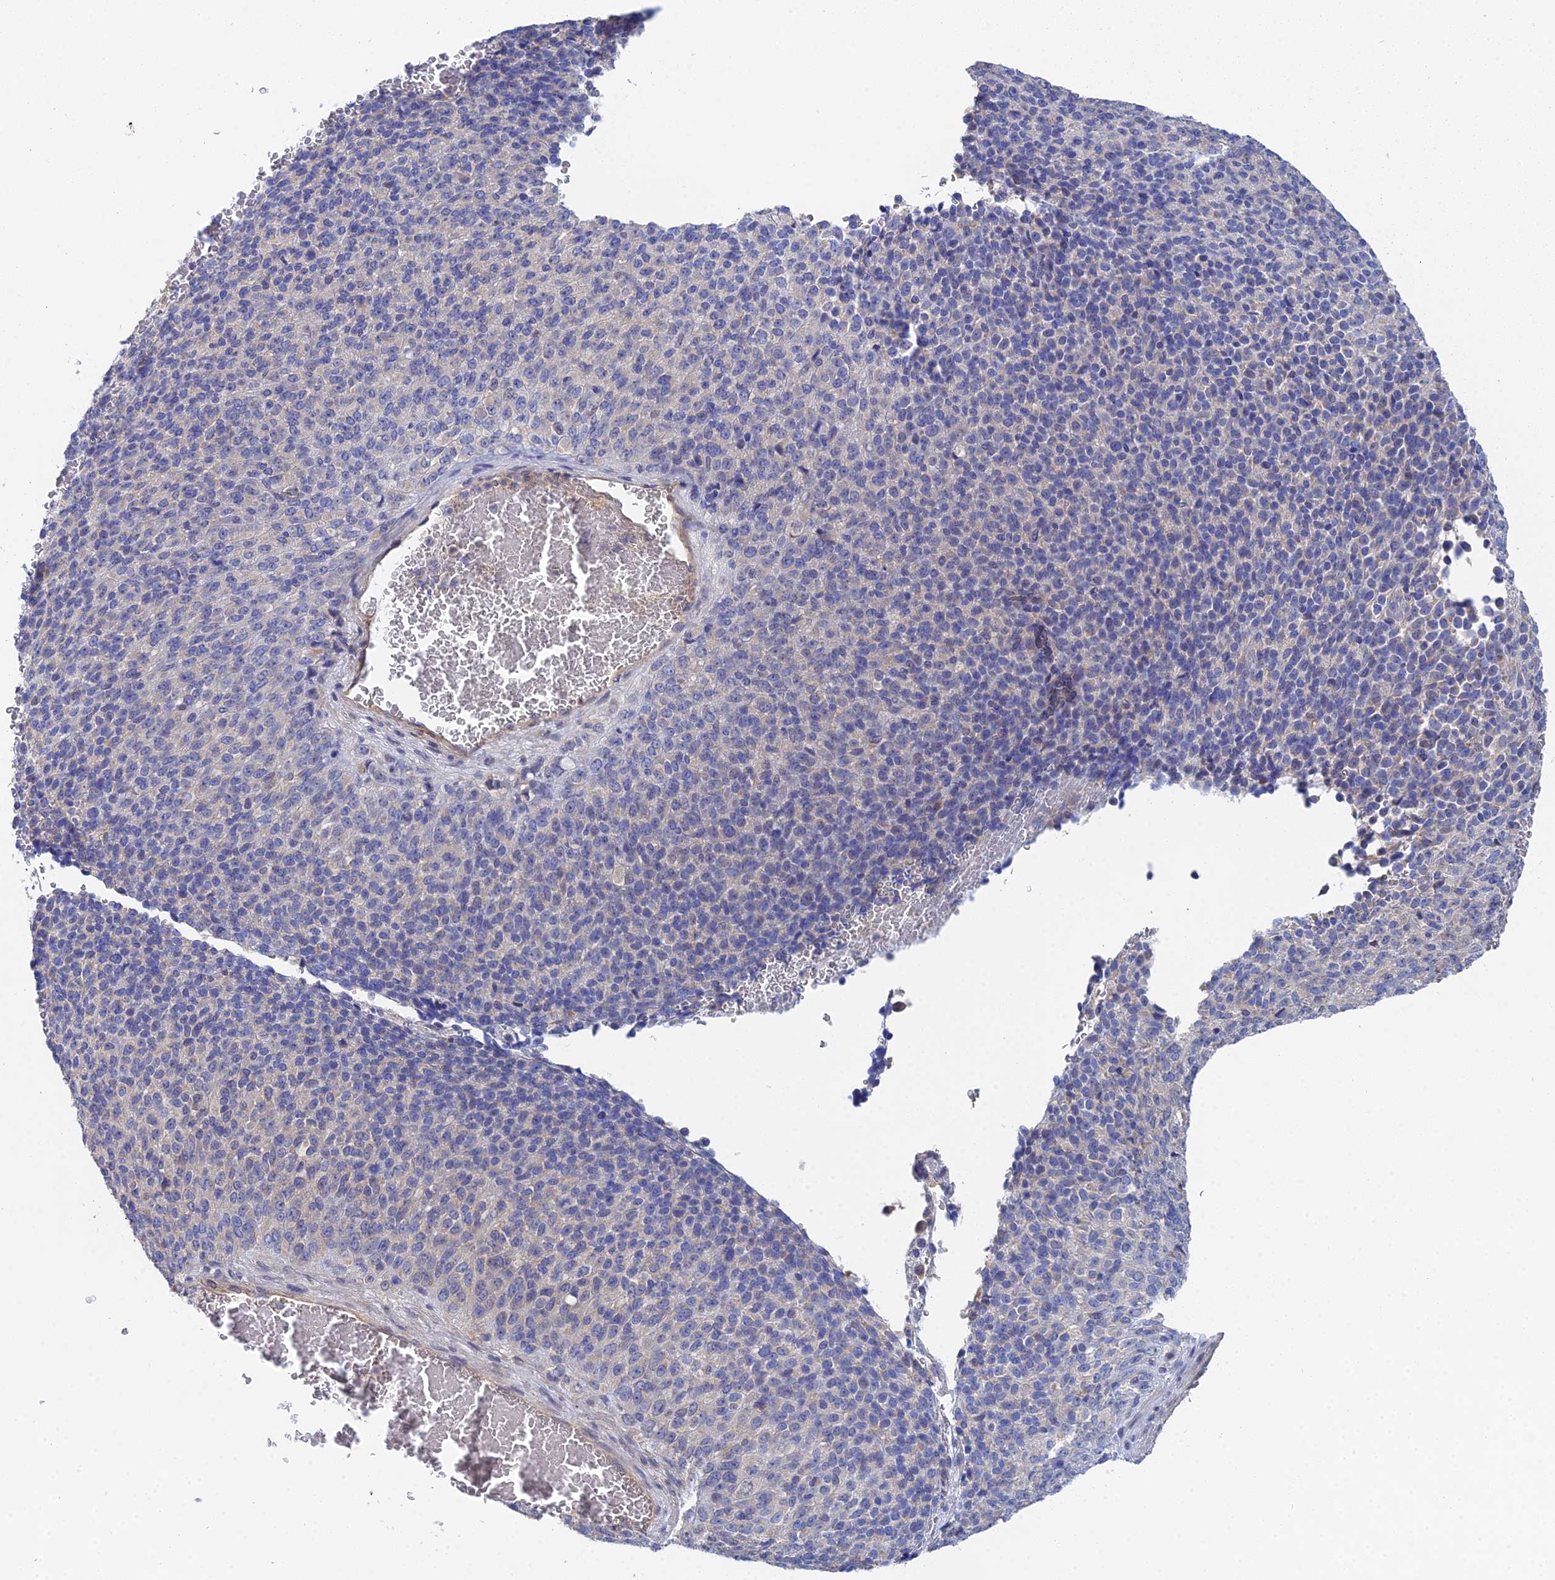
{"staining": {"intensity": "negative", "quantity": "none", "location": "none"}, "tissue": "melanoma", "cell_type": "Tumor cells", "image_type": "cancer", "snomed": [{"axis": "morphology", "description": "Malignant melanoma, Metastatic site"}, {"axis": "topography", "description": "Brain"}], "caption": "Immunohistochemical staining of human malignant melanoma (metastatic site) displays no significant positivity in tumor cells.", "gene": "DNAH14", "patient": {"sex": "female", "age": 56}}